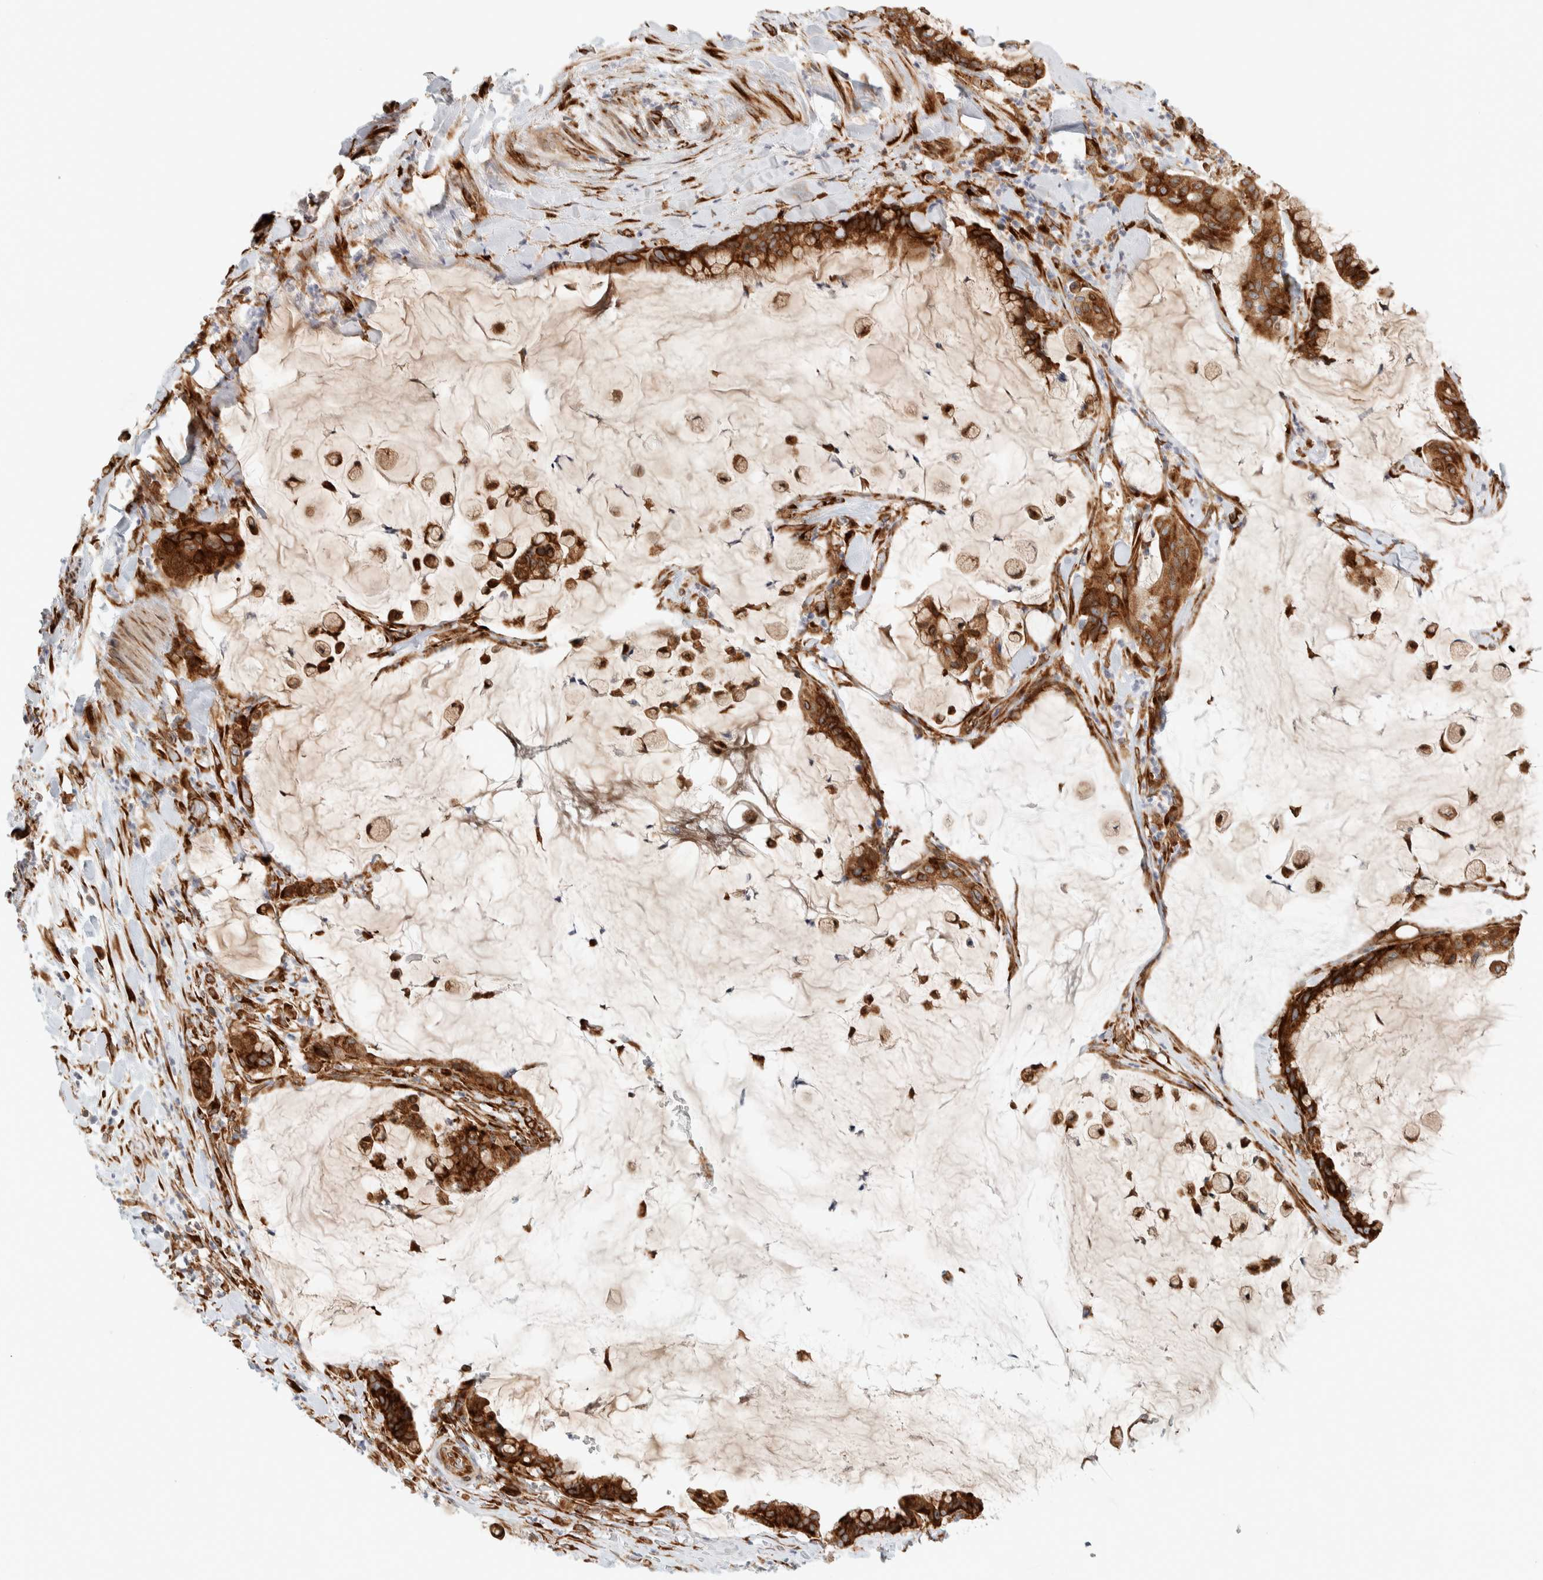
{"staining": {"intensity": "strong", "quantity": ">75%", "location": "cytoplasmic/membranous"}, "tissue": "pancreatic cancer", "cell_type": "Tumor cells", "image_type": "cancer", "snomed": [{"axis": "morphology", "description": "Adenocarcinoma, NOS"}, {"axis": "topography", "description": "Pancreas"}], "caption": "Immunohistochemical staining of pancreatic cancer exhibits strong cytoplasmic/membranous protein positivity in approximately >75% of tumor cells.", "gene": "LLGL2", "patient": {"sex": "male", "age": 41}}